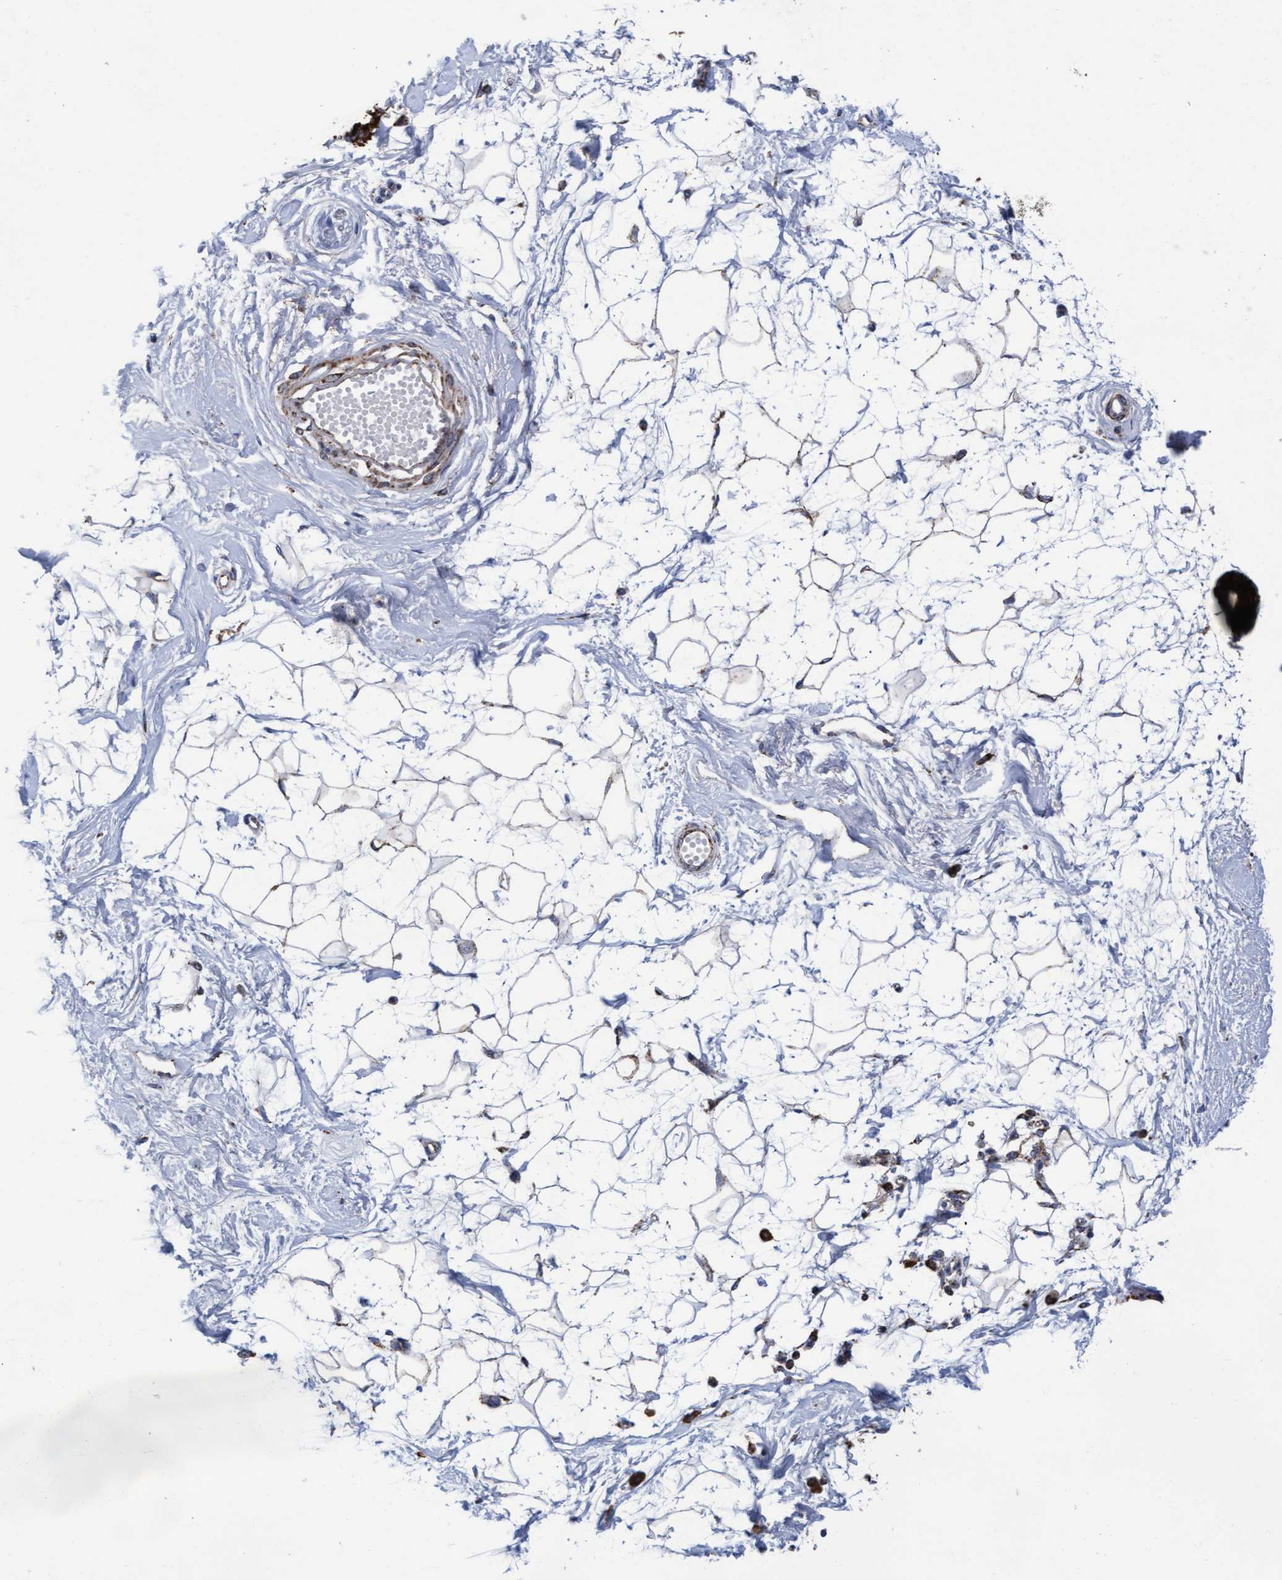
{"staining": {"intensity": "weak", "quantity": "<25%", "location": "cytoplasmic/membranous"}, "tissue": "breast", "cell_type": "Adipocytes", "image_type": "normal", "snomed": [{"axis": "morphology", "description": "Normal tissue, NOS"}, {"axis": "topography", "description": "Breast"}], "caption": "IHC of unremarkable human breast displays no staining in adipocytes.", "gene": "MRPL38", "patient": {"sex": "female", "age": 45}}